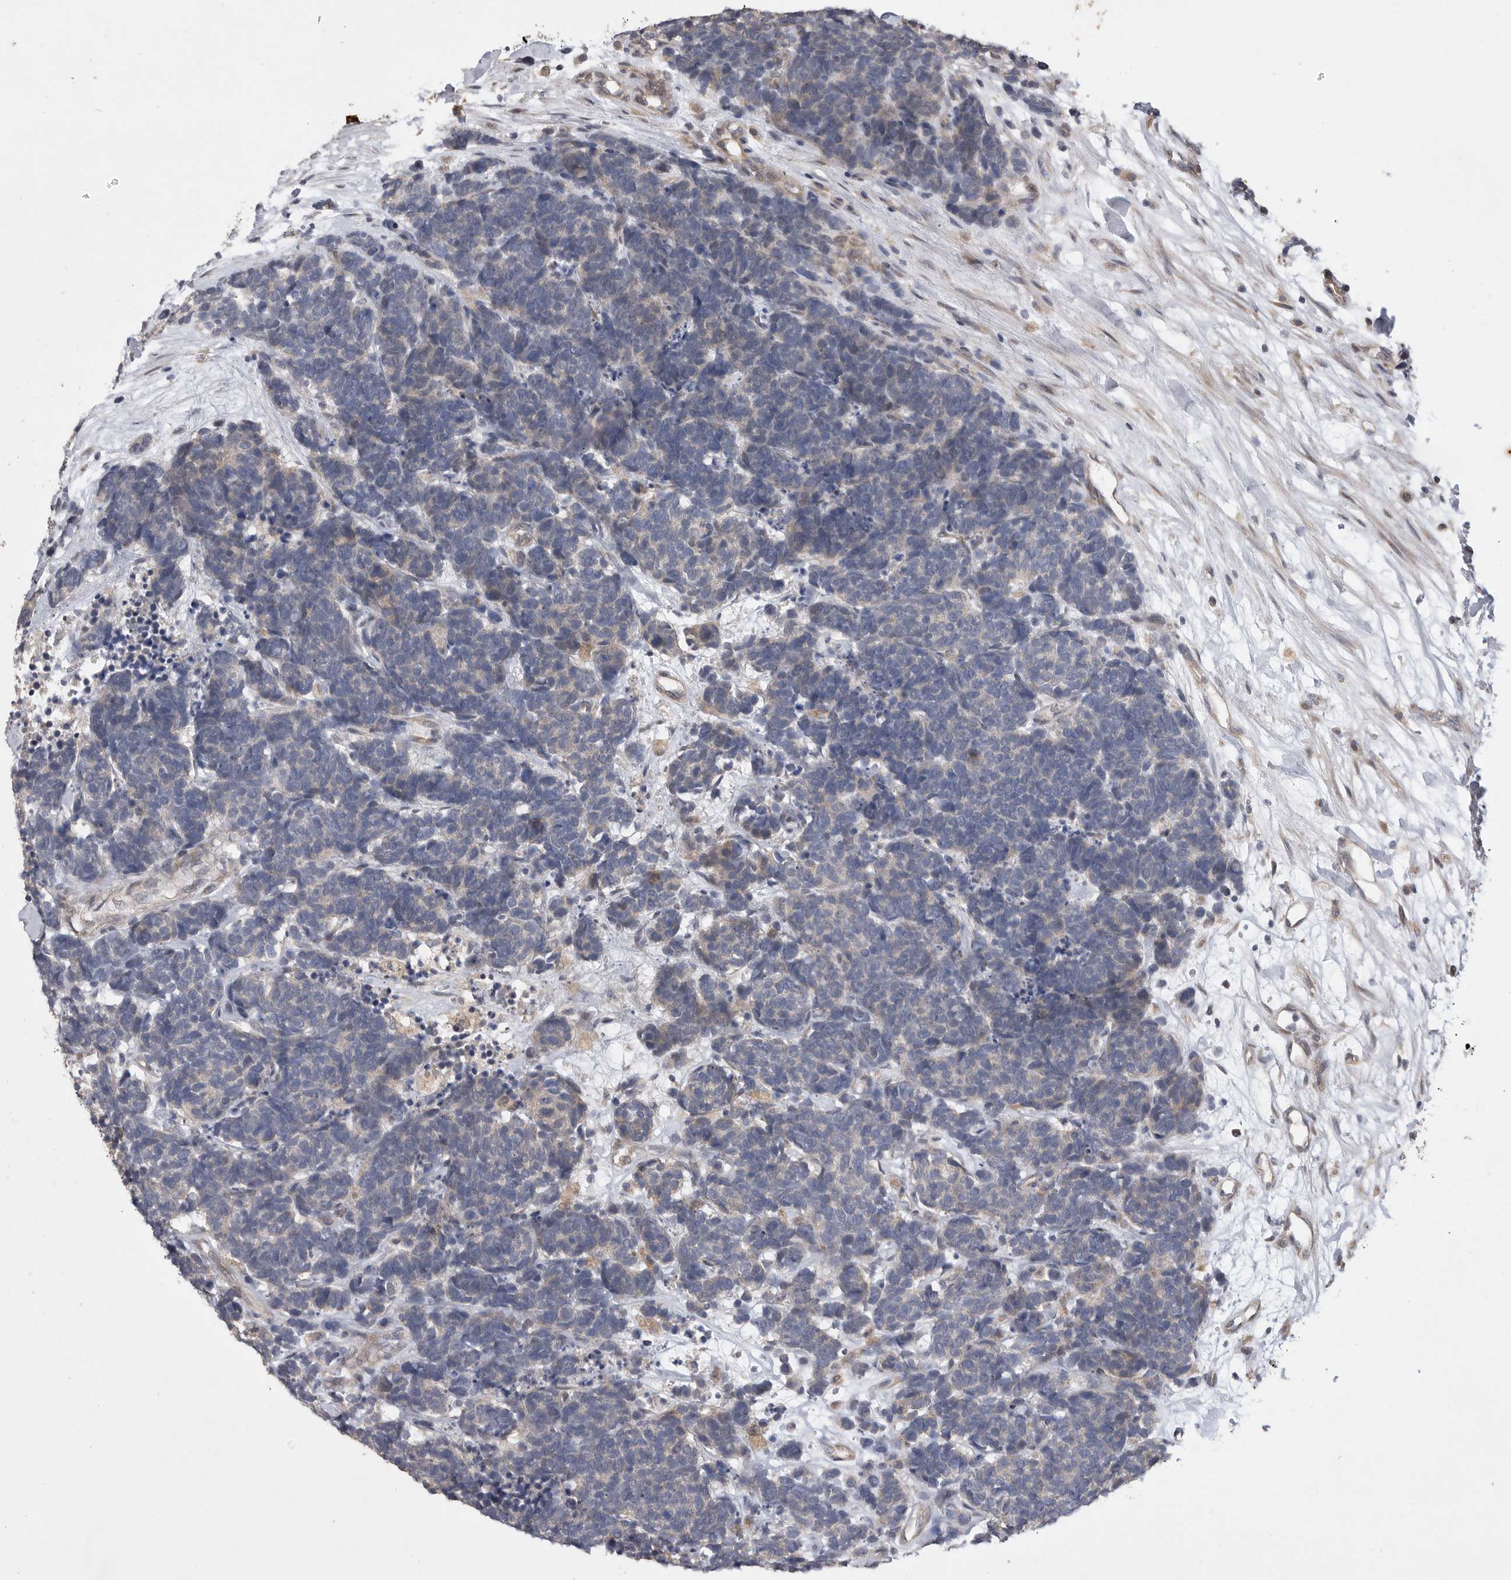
{"staining": {"intensity": "weak", "quantity": "<25%", "location": "cytoplasmic/membranous"}, "tissue": "carcinoid", "cell_type": "Tumor cells", "image_type": "cancer", "snomed": [{"axis": "morphology", "description": "Carcinoma, NOS"}, {"axis": "morphology", "description": "Carcinoid, malignant, NOS"}, {"axis": "topography", "description": "Urinary bladder"}], "caption": "This is an immunohistochemistry (IHC) photomicrograph of human carcinoma. There is no staining in tumor cells.", "gene": "EDEM3", "patient": {"sex": "male", "age": 57}}